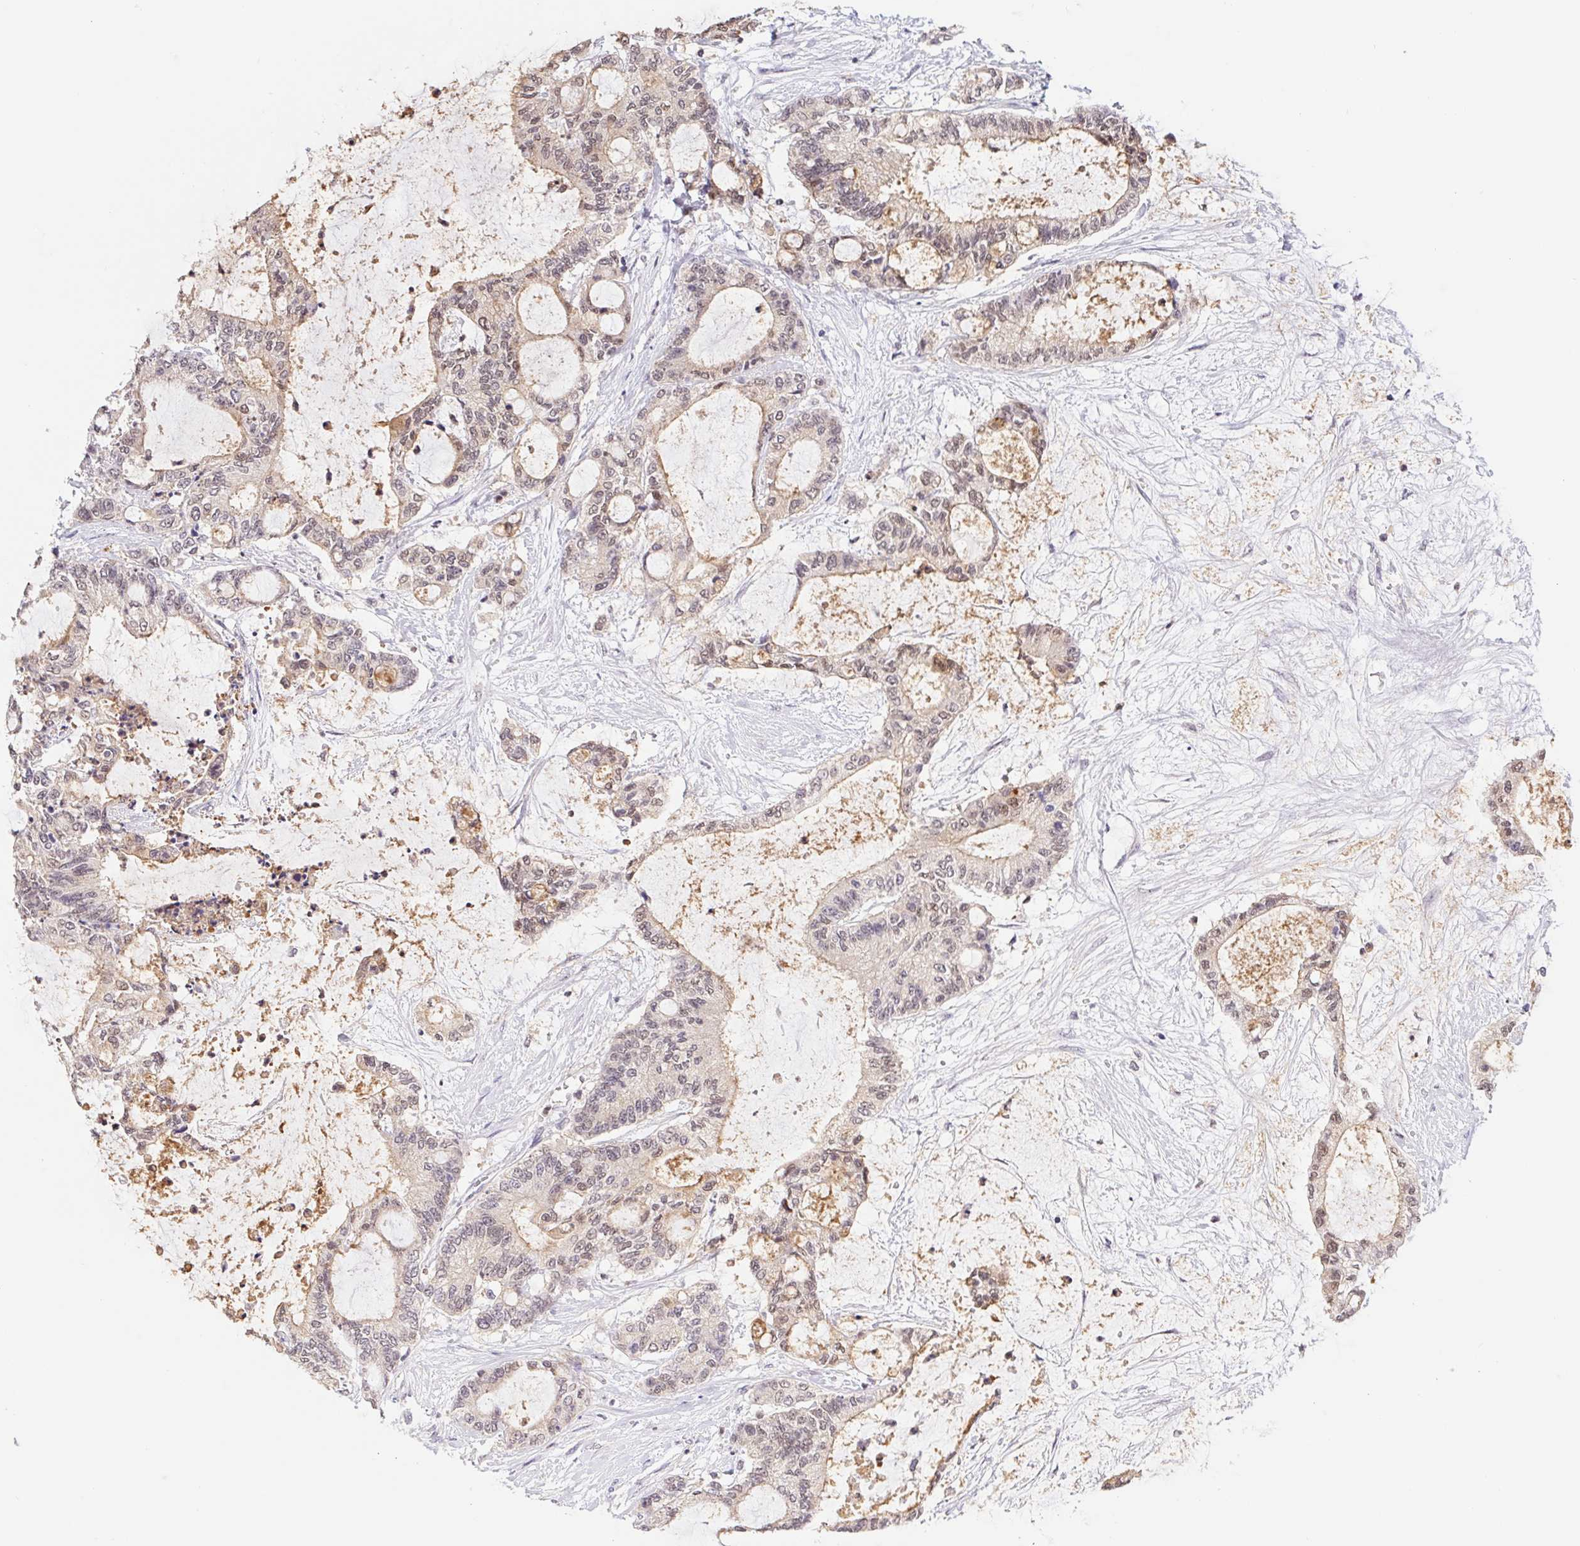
{"staining": {"intensity": "weak", "quantity": "25%-75%", "location": "nuclear"}, "tissue": "liver cancer", "cell_type": "Tumor cells", "image_type": "cancer", "snomed": [{"axis": "morphology", "description": "Normal tissue, NOS"}, {"axis": "morphology", "description": "Cholangiocarcinoma"}, {"axis": "topography", "description": "Liver"}, {"axis": "topography", "description": "Peripheral nerve tissue"}], "caption": "This is an image of IHC staining of liver cancer (cholangiocarcinoma), which shows weak expression in the nuclear of tumor cells.", "gene": "L3MBTL4", "patient": {"sex": "female", "age": 73}}